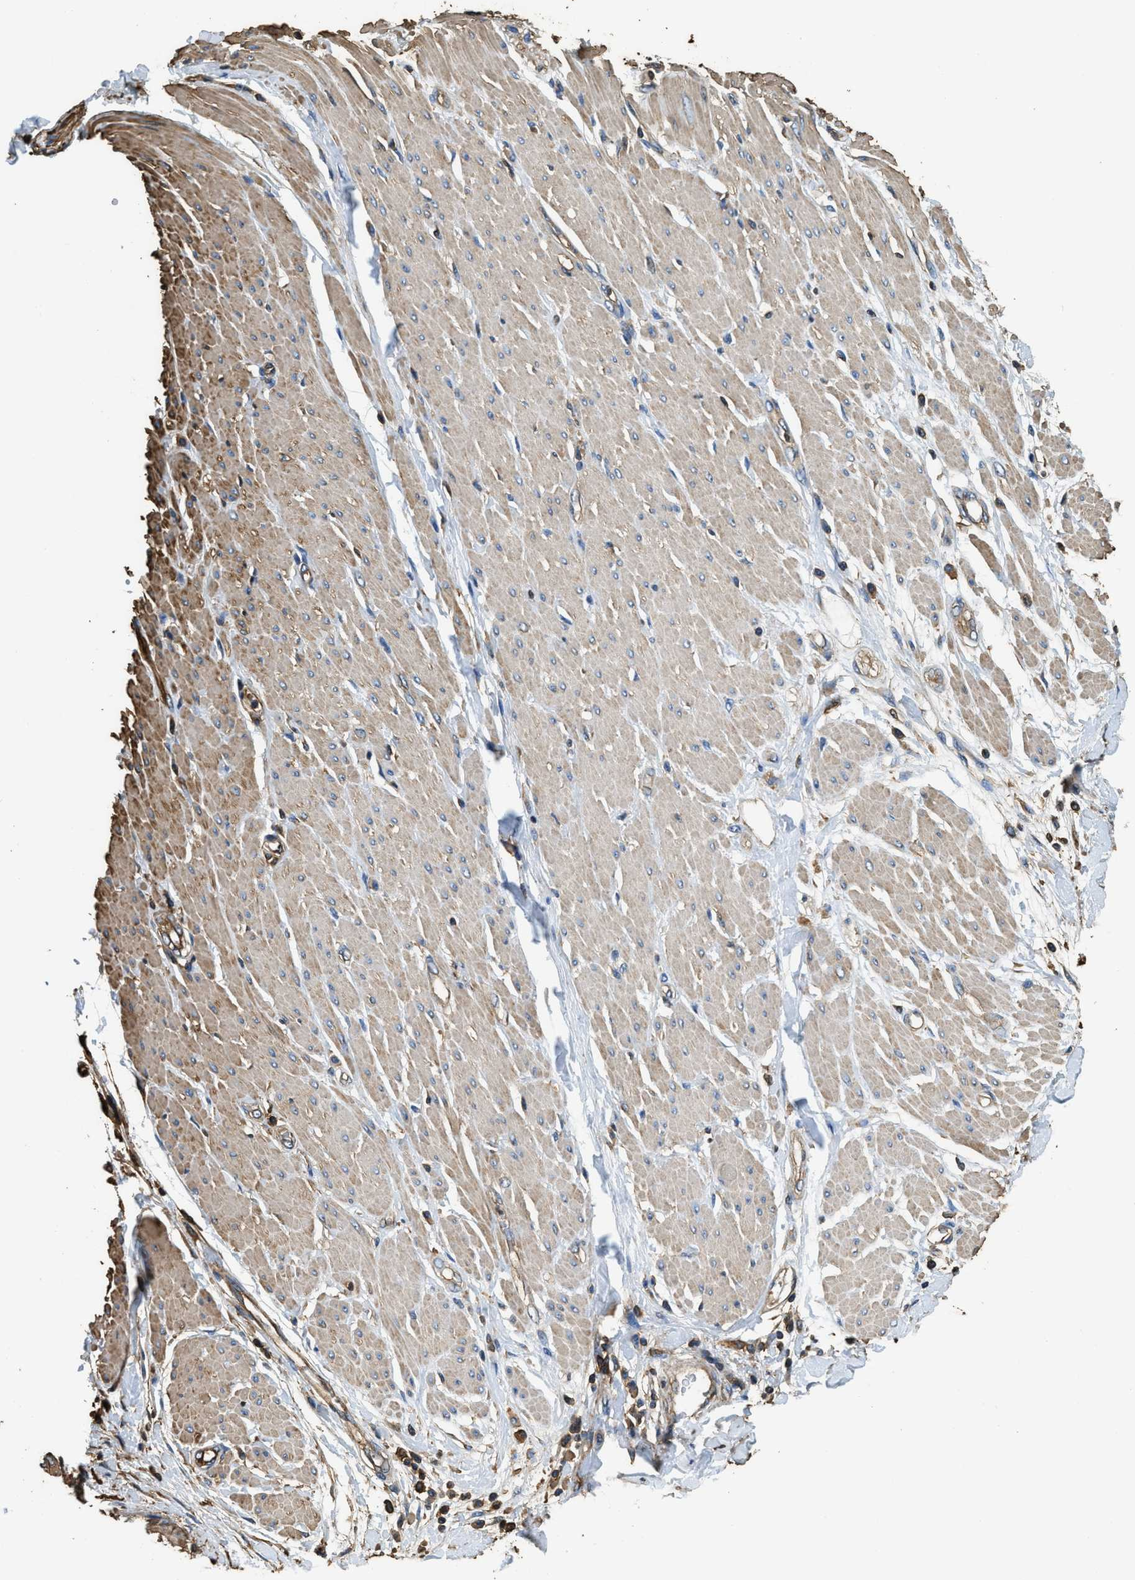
{"staining": {"intensity": "moderate", "quantity": "25%-75%", "location": "cytoplasmic/membranous"}, "tissue": "adipose tissue", "cell_type": "Adipocytes", "image_type": "normal", "snomed": [{"axis": "morphology", "description": "Normal tissue, NOS"}, {"axis": "morphology", "description": "Adenocarcinoma, NOS"}, {"axis": "topography", "description": "Duodenum"}, {"axis": "topography", "description": "Peripheral nerve tissue"}], "caption": "Adipose tissue stained with DAB IHC displays medium levels of moderate cytoplasmic/membranous expression in approximately 25%-75% of adipocytes.", "gene": "ACCS", "patient": {"sex": "female", "age": 60}}